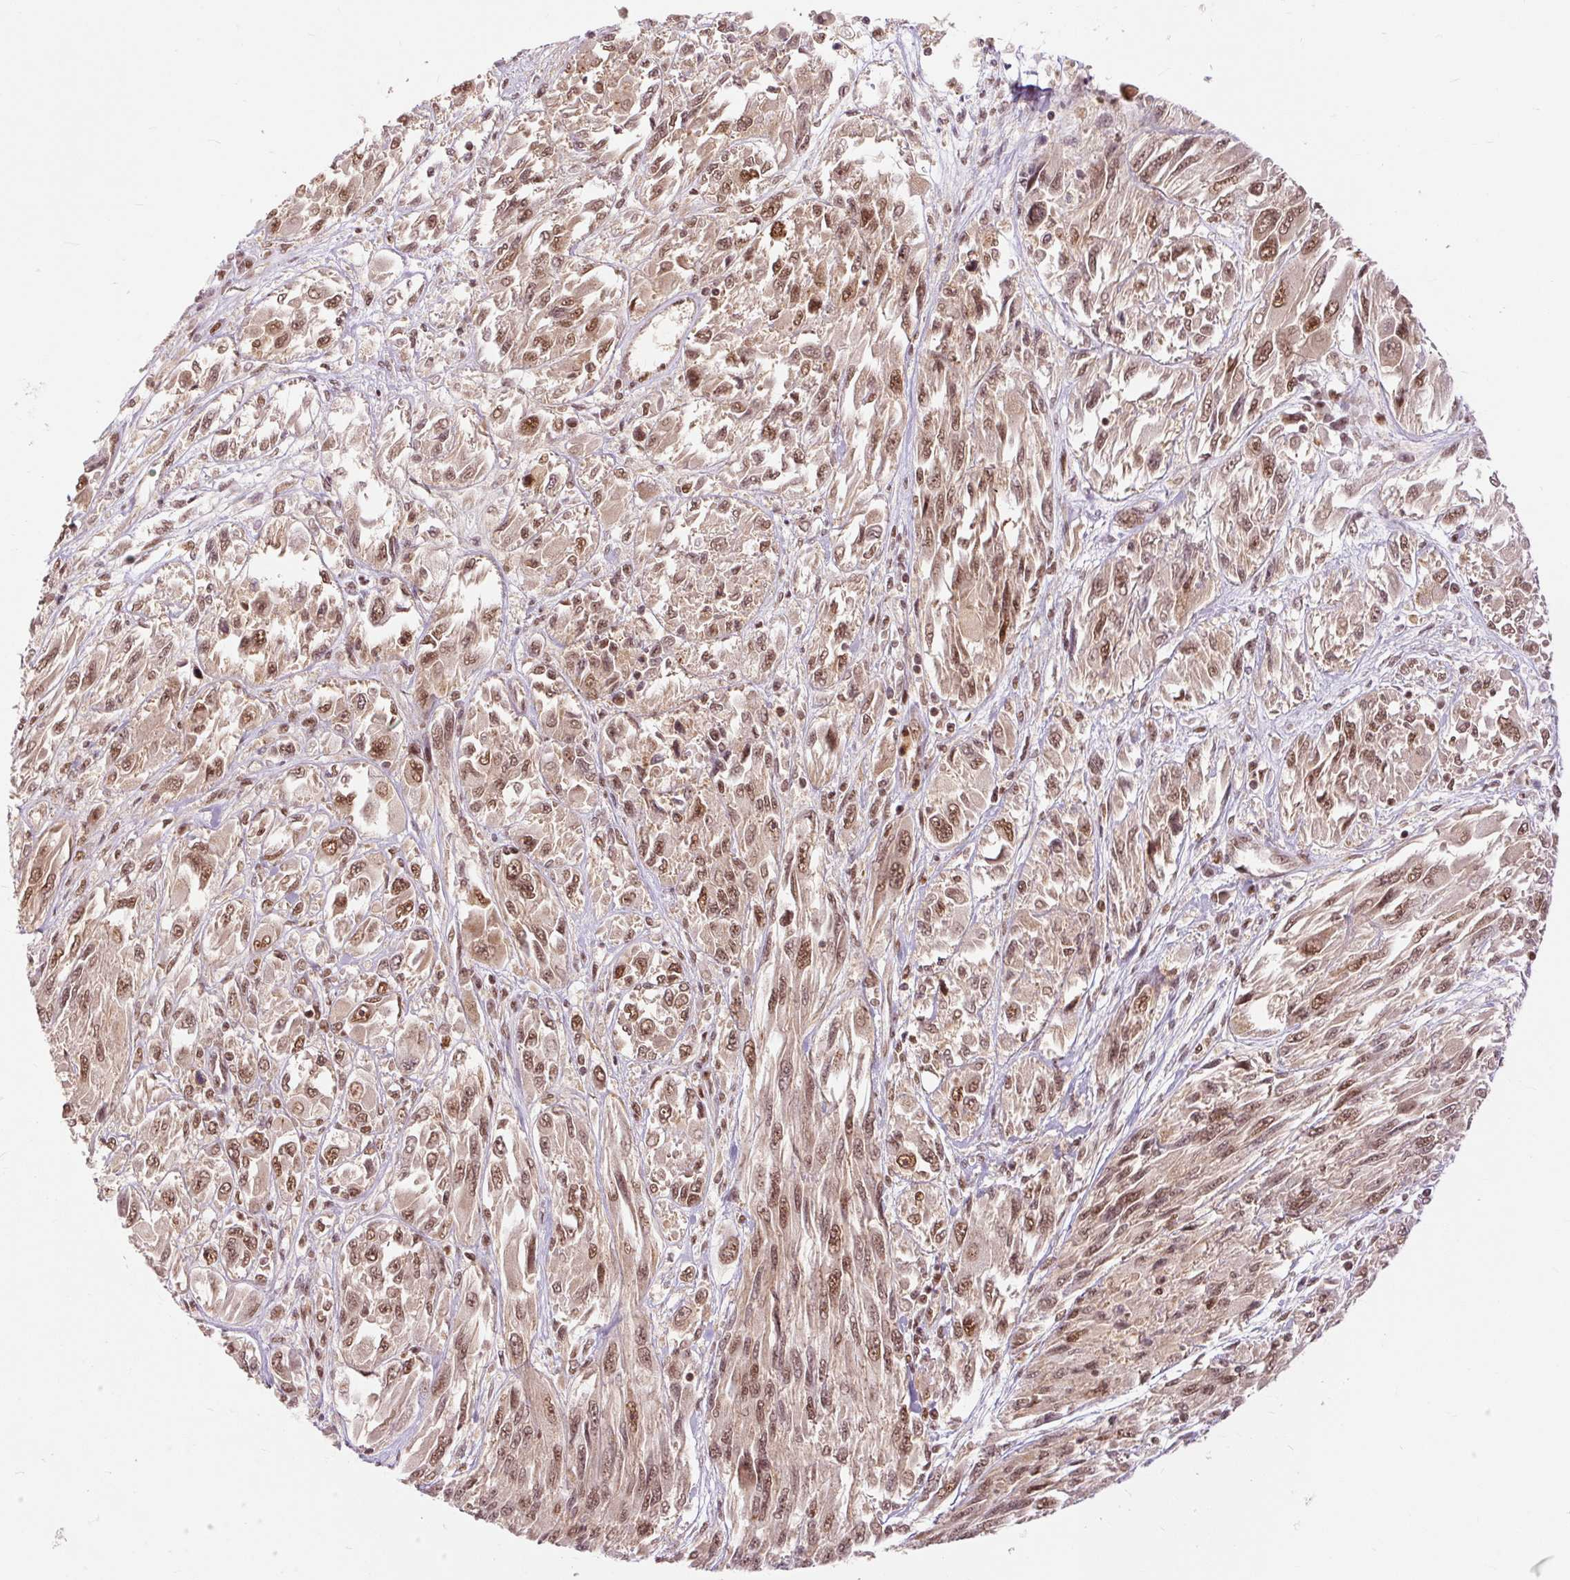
{"staining": {"intensity": "moderate", "quantity": ">75%", "location": "nuclear"}, "tissue": "melanoma", "cell_type": "Tumor cells", "image_type": "cancer", "snomed": [{"axis": "morphology", "description": "Malignant melanoma, NOS"}, {"axis": "topography", "description": "Skin"}], "caption": "There is medium levels of moderate nuclear positivity in tumor cells of melanoma, as demonstrated by immunohistochemical staining (brown color).", "gene": "CSTF1", "patient": {"sex": "female", "age": 91}}